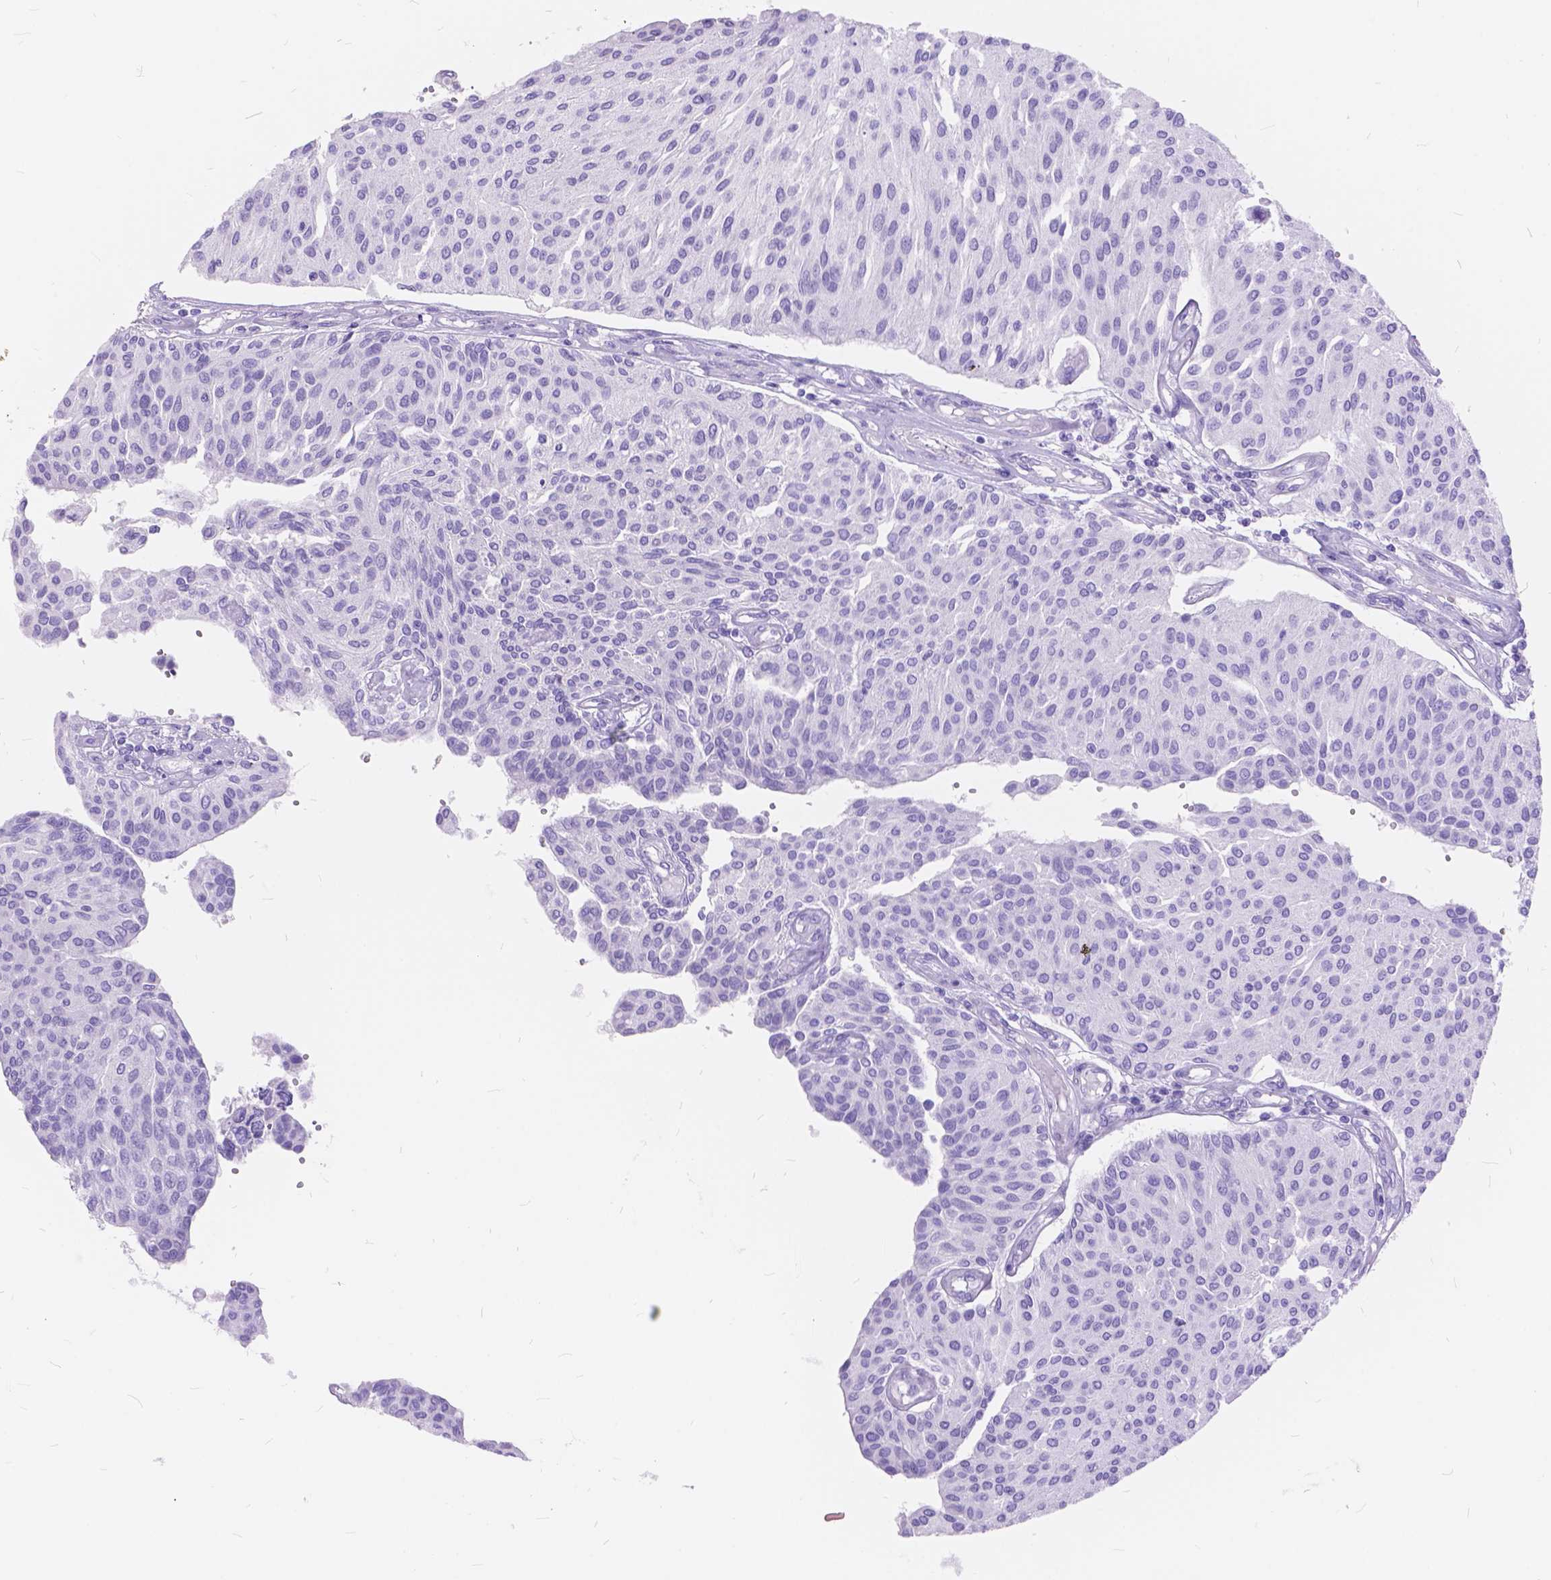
{"staining": {"intensity": "negative", "quantity": "none", "location": "none"}, "tissue": "urothelial cancer", "cell_type": "Tumor cells", "image_type": "cancer", "snomed": [{"axis": "morphology", "description": "Urothelial carcinoma, NOS"}, {"axis": "topography", "description": "Urinary bladder"}], "caption": "IHC photomicrograph of human transitional cell carcinoma stained for a protein (brown), which reveals no positivity in tumor cells. (DAB immunohistochemistry visualized using brightfield microscopy, high magnification).", "gene": "FOXL2", "patient": {"sex": "male", "age": 55}}